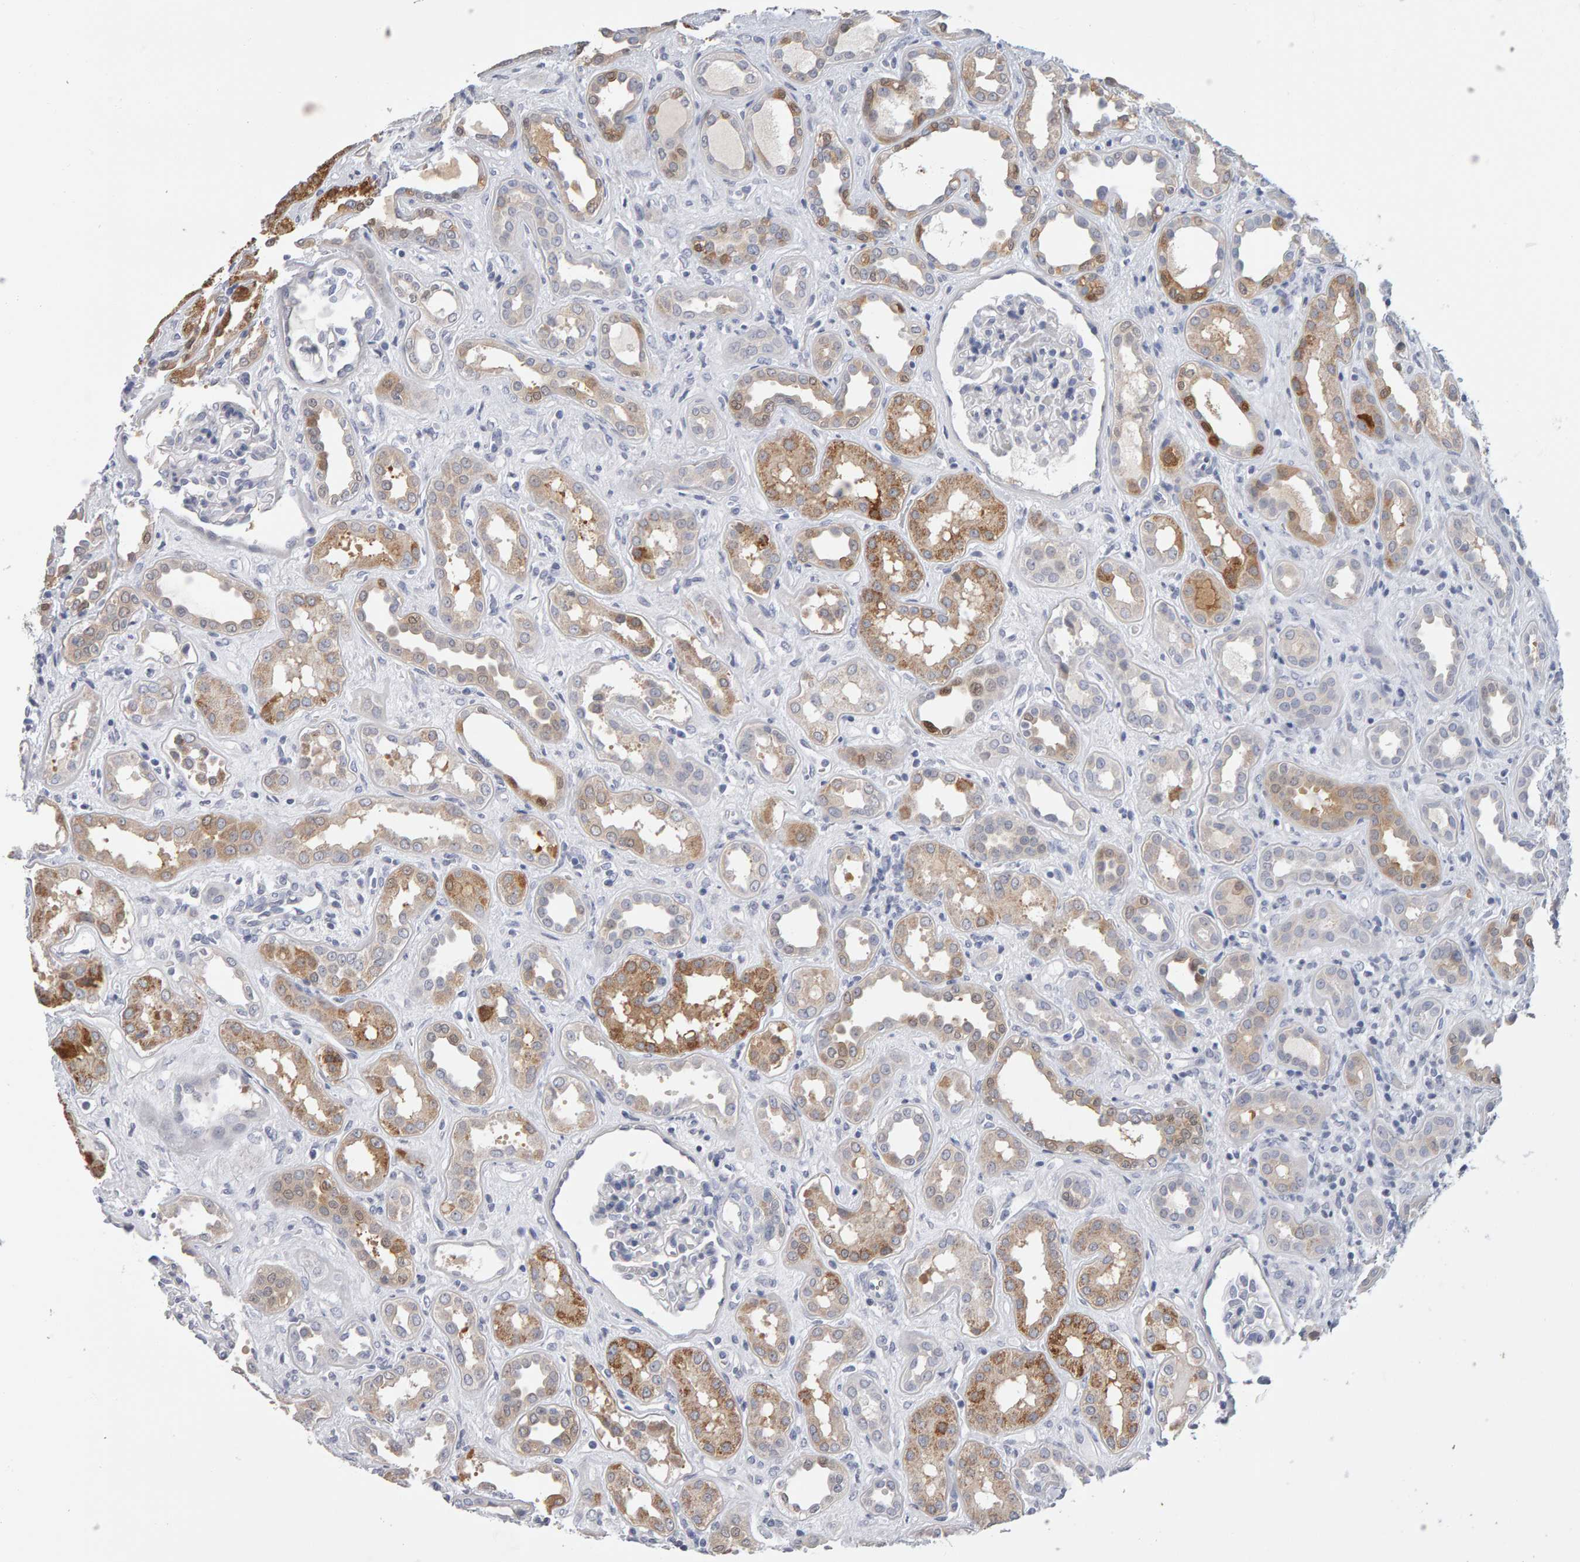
{"staining": {"intensity": "negative", "quantity": "none", "location": "none"}, "tissue": "kidney", "cell_type": "Cells in glomeruli", "image_type": "normal", "snomed": [{"axis": "morphology", "description": "Normal tissue, NOS"}, {"axis": "topography", "description": "Kidney"}], "caption": "High power microscopy photomicrograph of an IHC image of unremarkable kidney, revealing no significant staining in cells in glomeruli.", "gene": "CTH", "patient": {"sex": "male", "age": 59}}